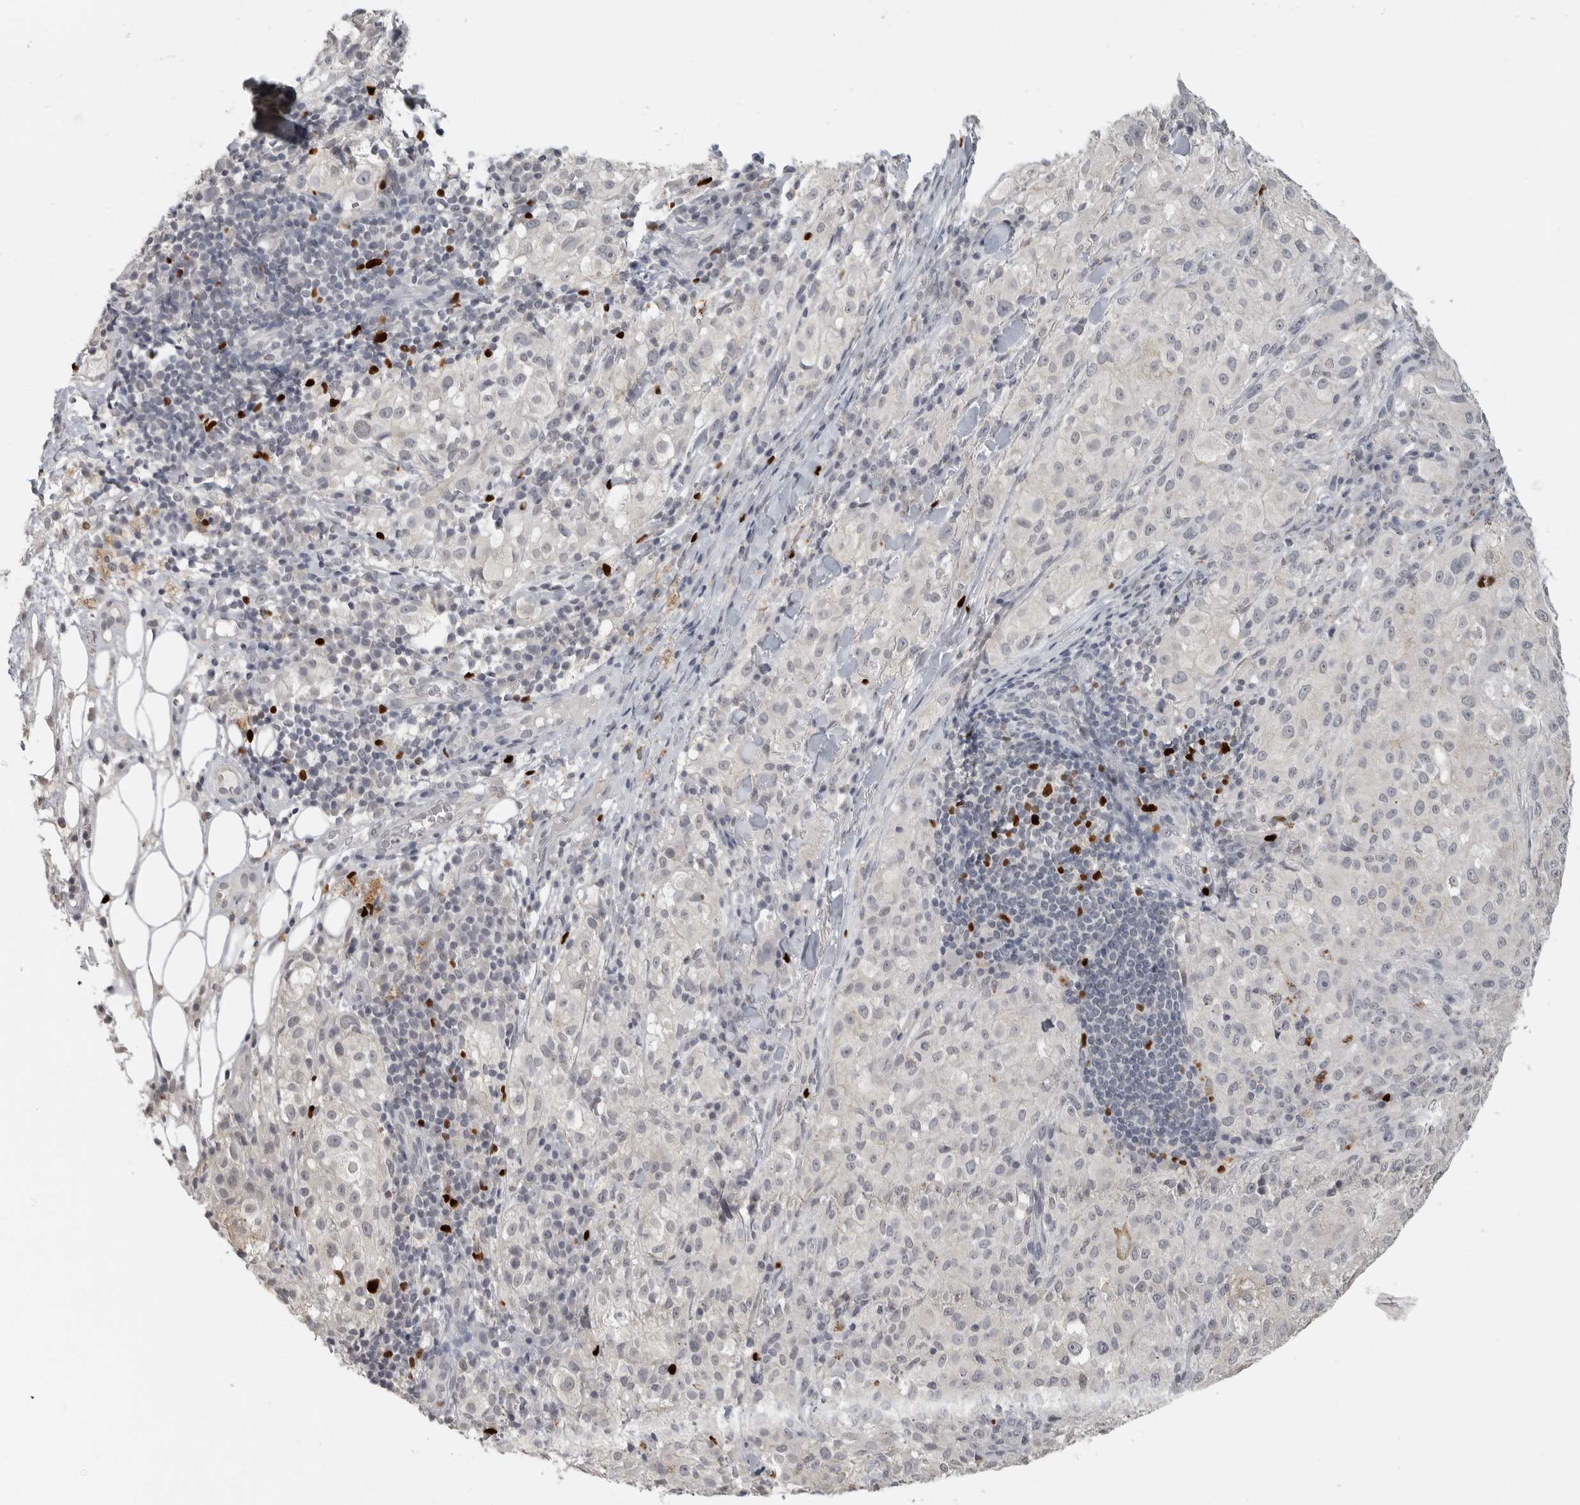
{"staining": {"intensity": "negative", "quantity": "none", "location": "none"}, "tissue": "melanoma", "cell_type": "Tumor cells", "image_type": "cancer", "snomed": [{"axis": "morphology", "description": "Necrosis, NOS"}, {"axis": "morphology", "description": "Malignant melanoma, NOS"}, {"axis": "topography", "description": "Skin"}], "caption": "Tumor cells show no significant protein positivity in malignant melanoma.", "gene": "FOXP3", "patient": {"sex": "female", "age": 87}}